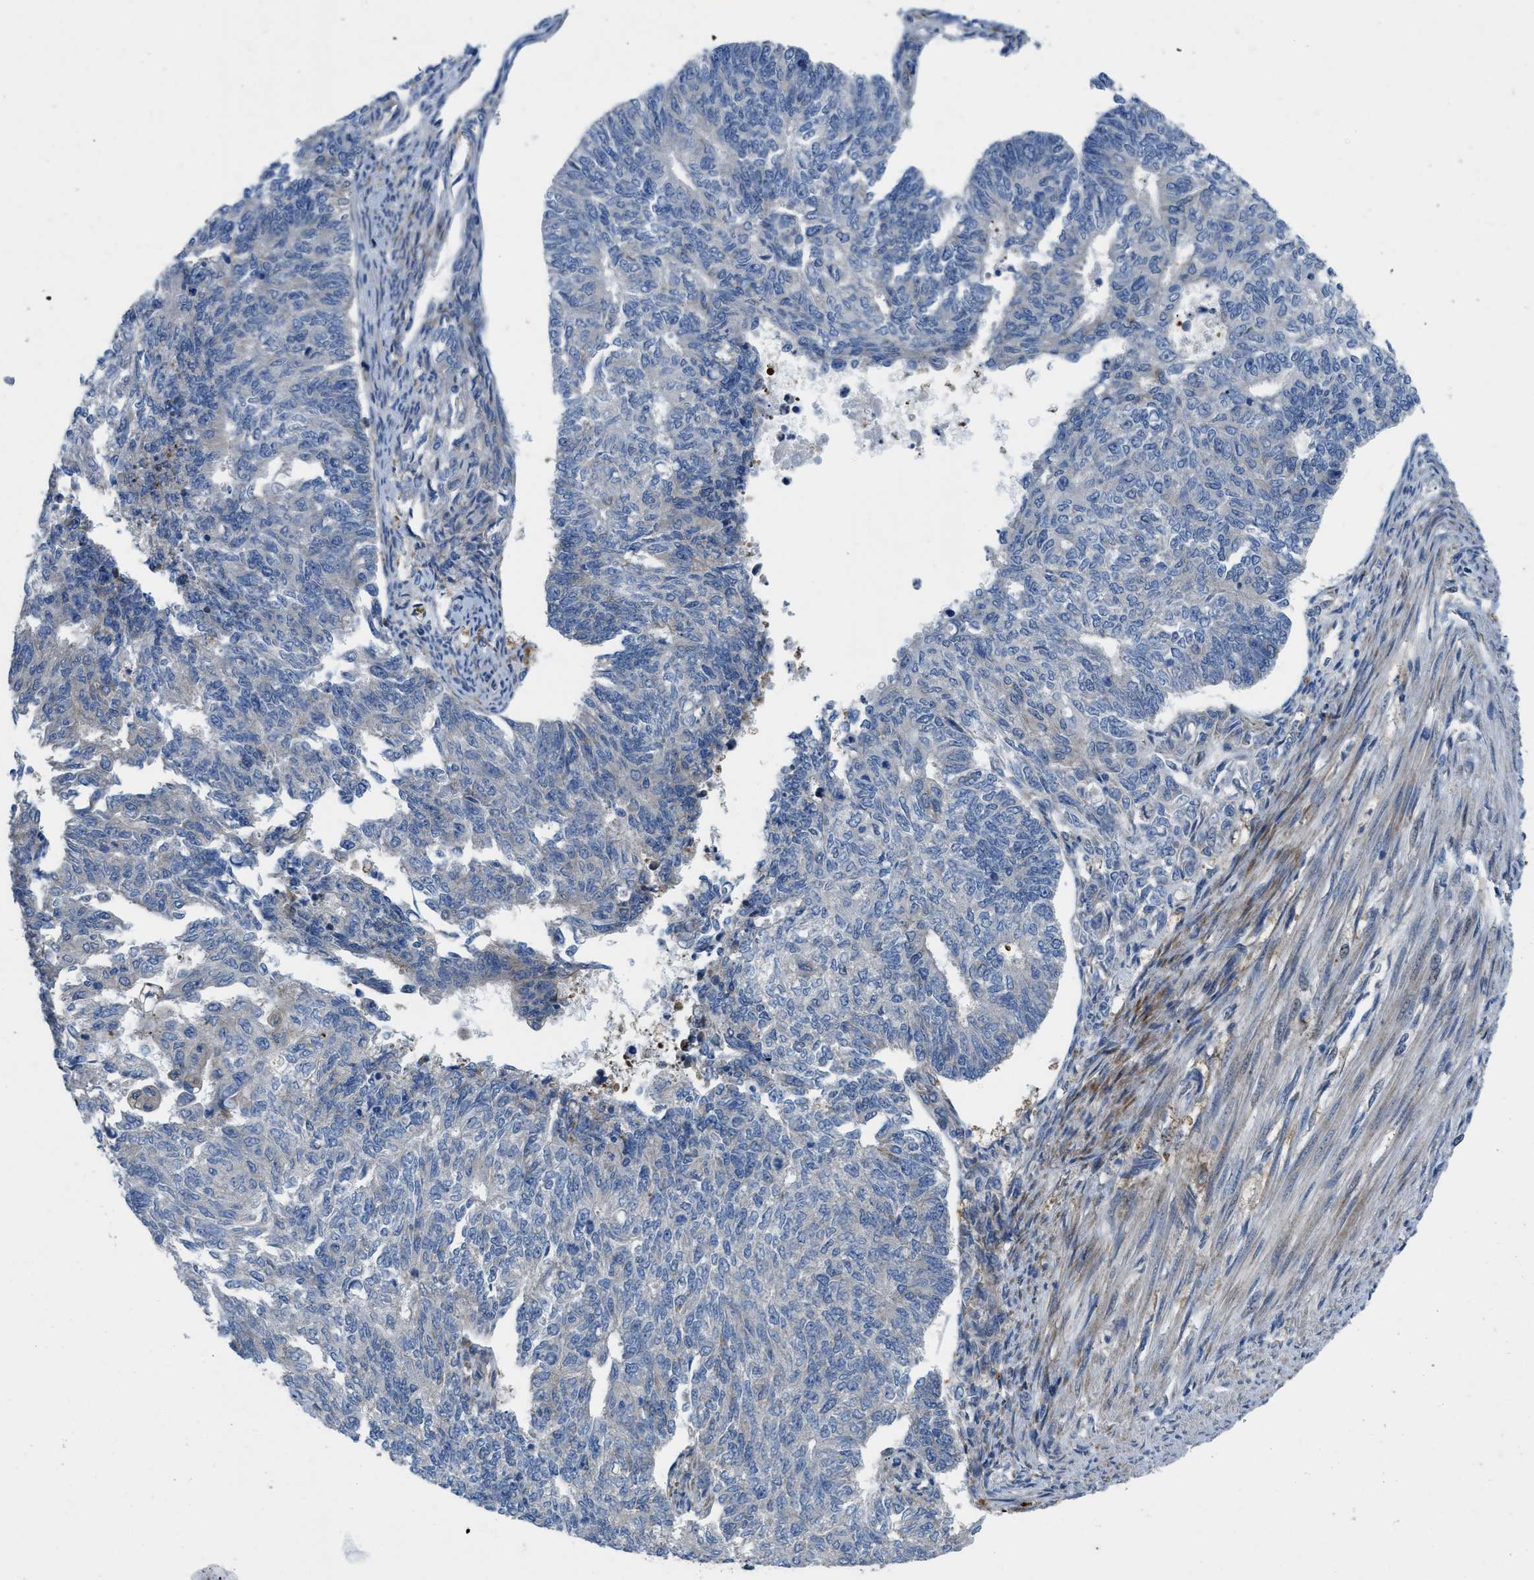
{"staining": {"intensity": "moderate", "quantity": "<25%", "location": "cytoplasmic/membranous"}, "tissue": "endometrial cancer", "cell_type": "Tumor cells", "image_type": "cancer", "snomed": [{"axis": "morphology", "description": "Adenocarcinoma, NOS"}, {"axis": "topography", "description": "Endometrium"}], "caption": "About <25% of tumor cells in human adenocarcinoma (endometrial) reveal moderate cytoplasmic/membranous protein staining as visualized by brown immunohistochemical staining.", "gene": "PPP2CB", "patient": {"sex": "female", "age": 32}}